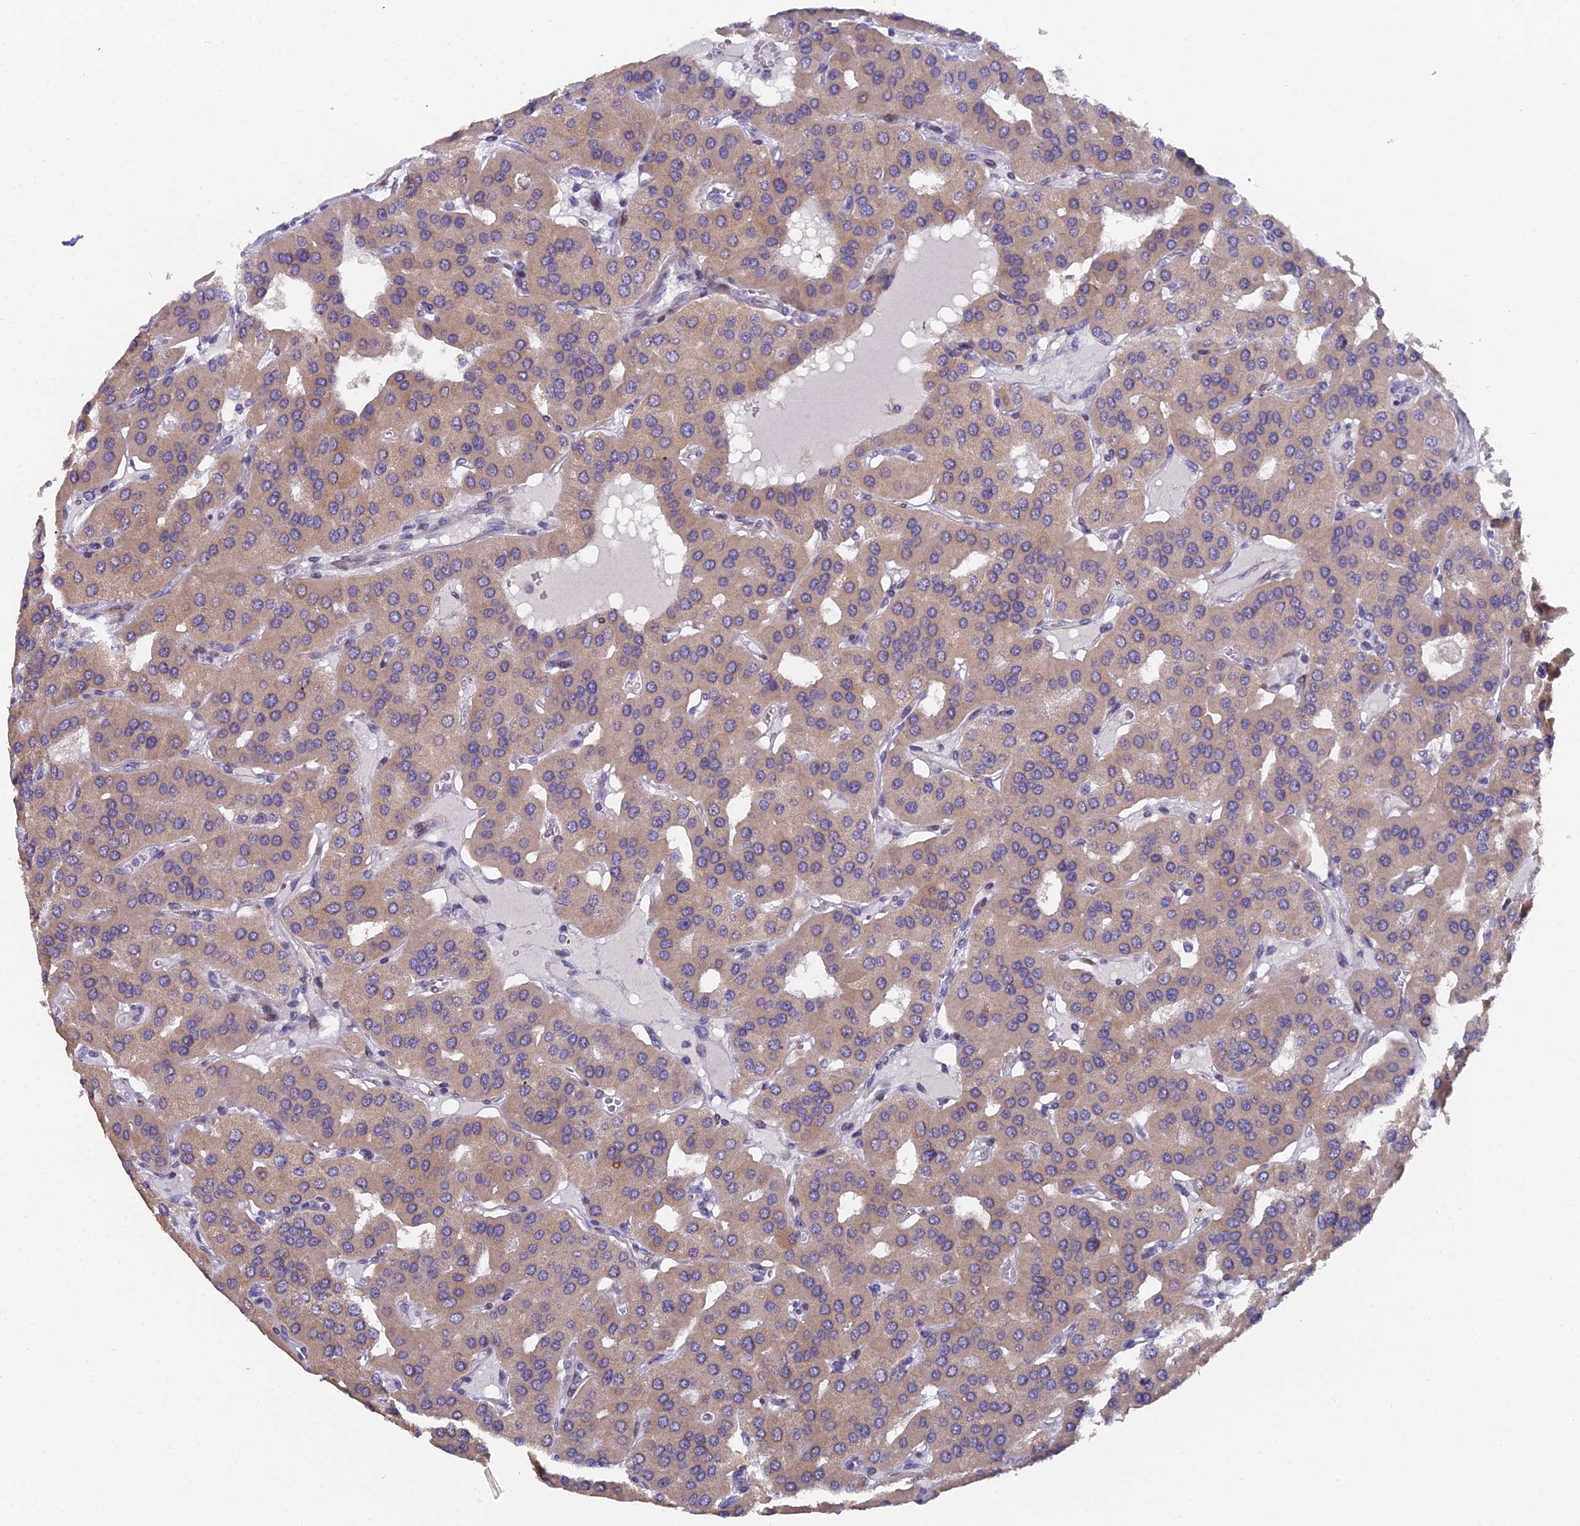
{"staining": {"intensity": "weak", "quantity": ">75%", "location": "cytoplasmic/membranous"}, "tissue": "parathyroid gland", "cell_type": "Glandular cells", "image_type": "normal", "snomed": [{"axis": "morphology", "description": "Normal tissue, NOS"}, {"axis": "morphology", "description": "Adenoma, NOS"}, {"axis": "topography", "description": "Parathyroid gland"}], "caption": "Weak cytoplasmic/membranous expression is seen in approximately >75% of glandular cells in normal parathyroid gland.", "gene": "RAB28", "patient": {"sex": "female", "age": 86}}